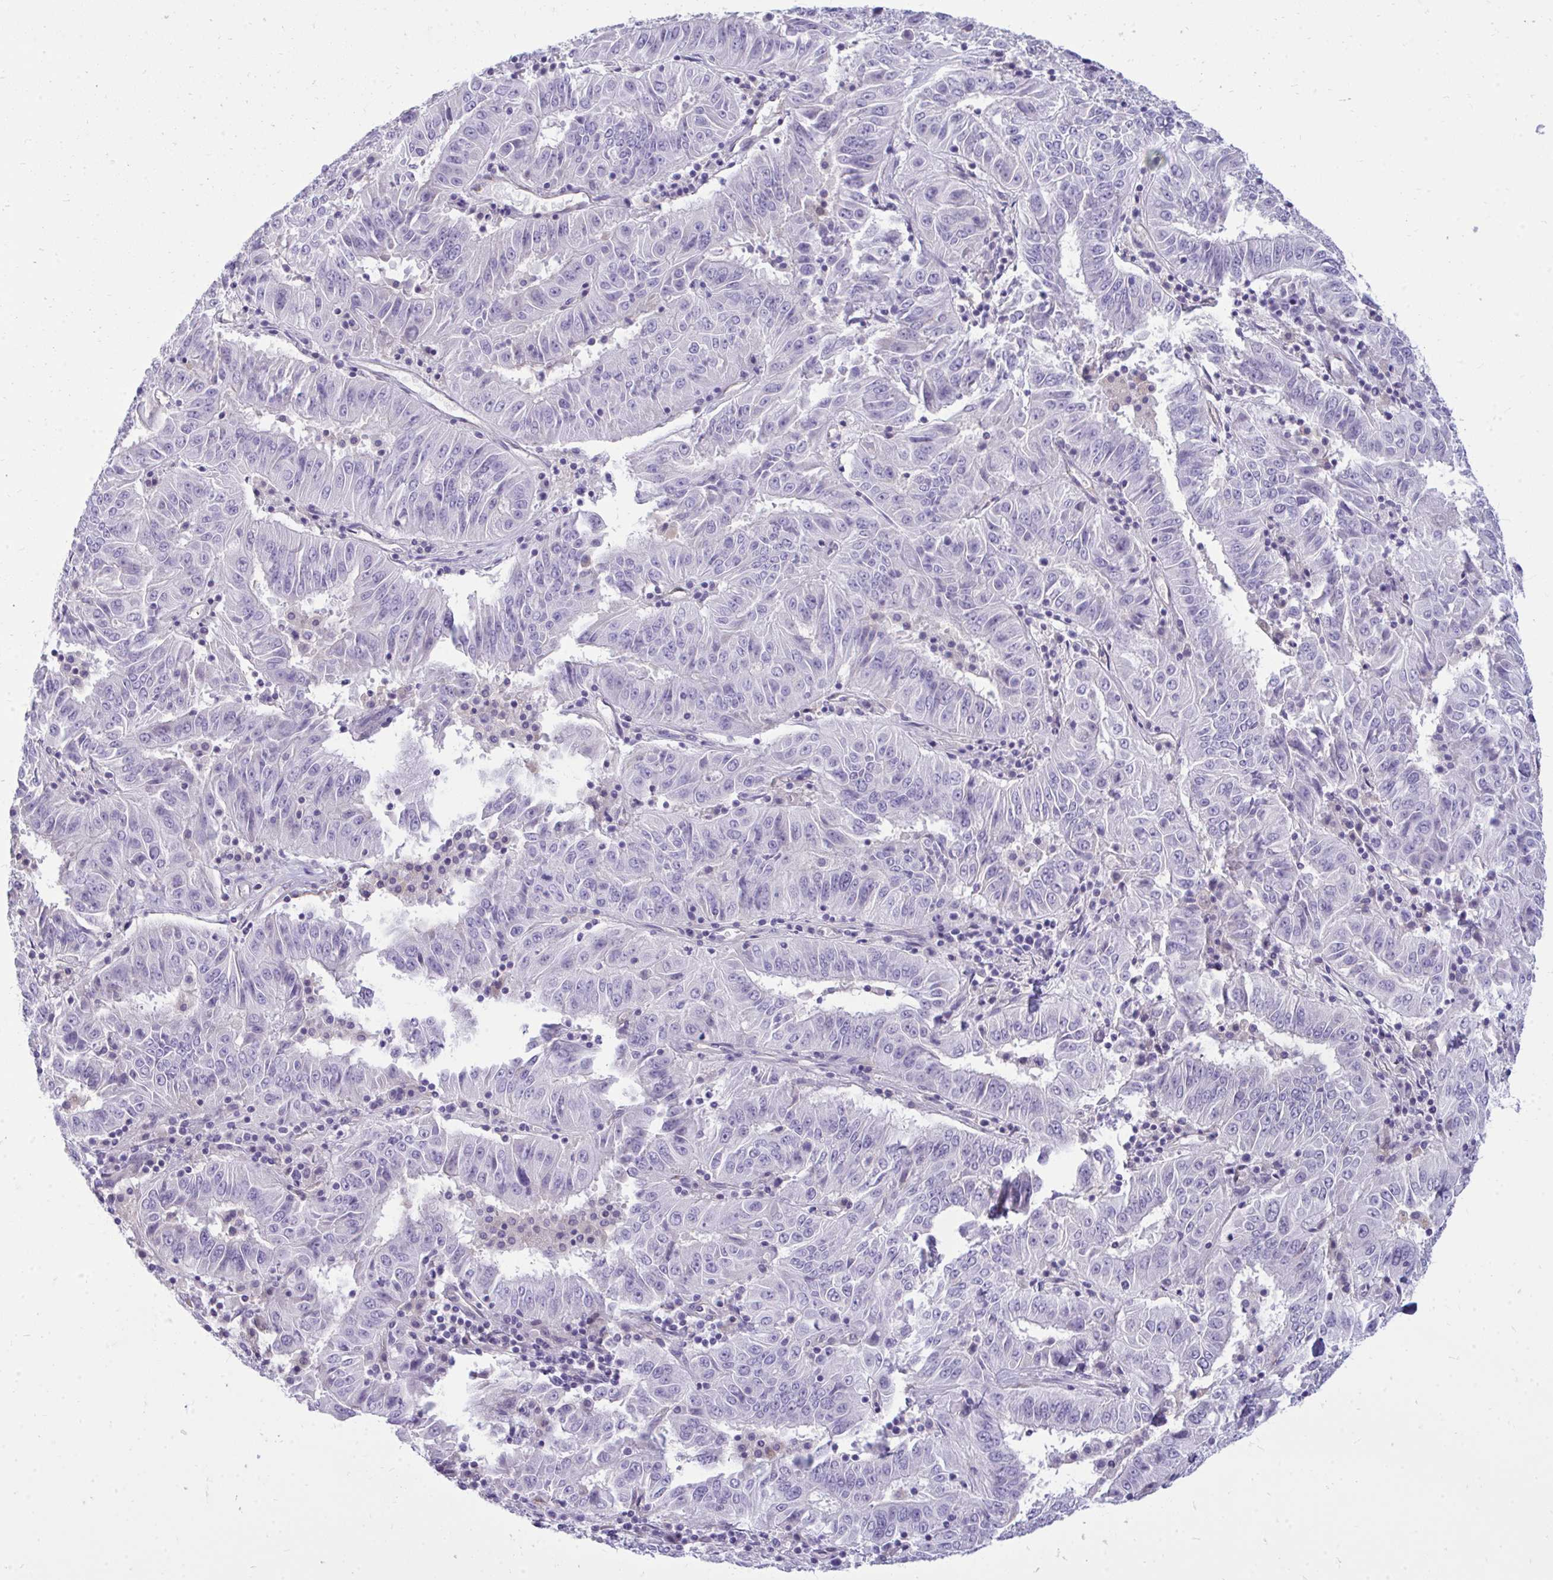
{"staining": {"intensity": "negative", "quantity": "none", "location": "none"}, "tissue": "pancreatic cancer", "cell_type": "Tumor cells", "image_type": "cancer", "snomed": [{"axis": "morphology", "description": "Adenocarcinoma, NOS"}, {"axis": "topography", "description": "Pancreas"}], "caption": "Pancreatic adenocarcinoma was stained to show a protein in brown. There is no significant staining in tumor cells. (DAB IHC visualized using brightfield microscopy, high magnification).", "gene": "FABP3", "patient": {"sex": "male", "age": 63}}